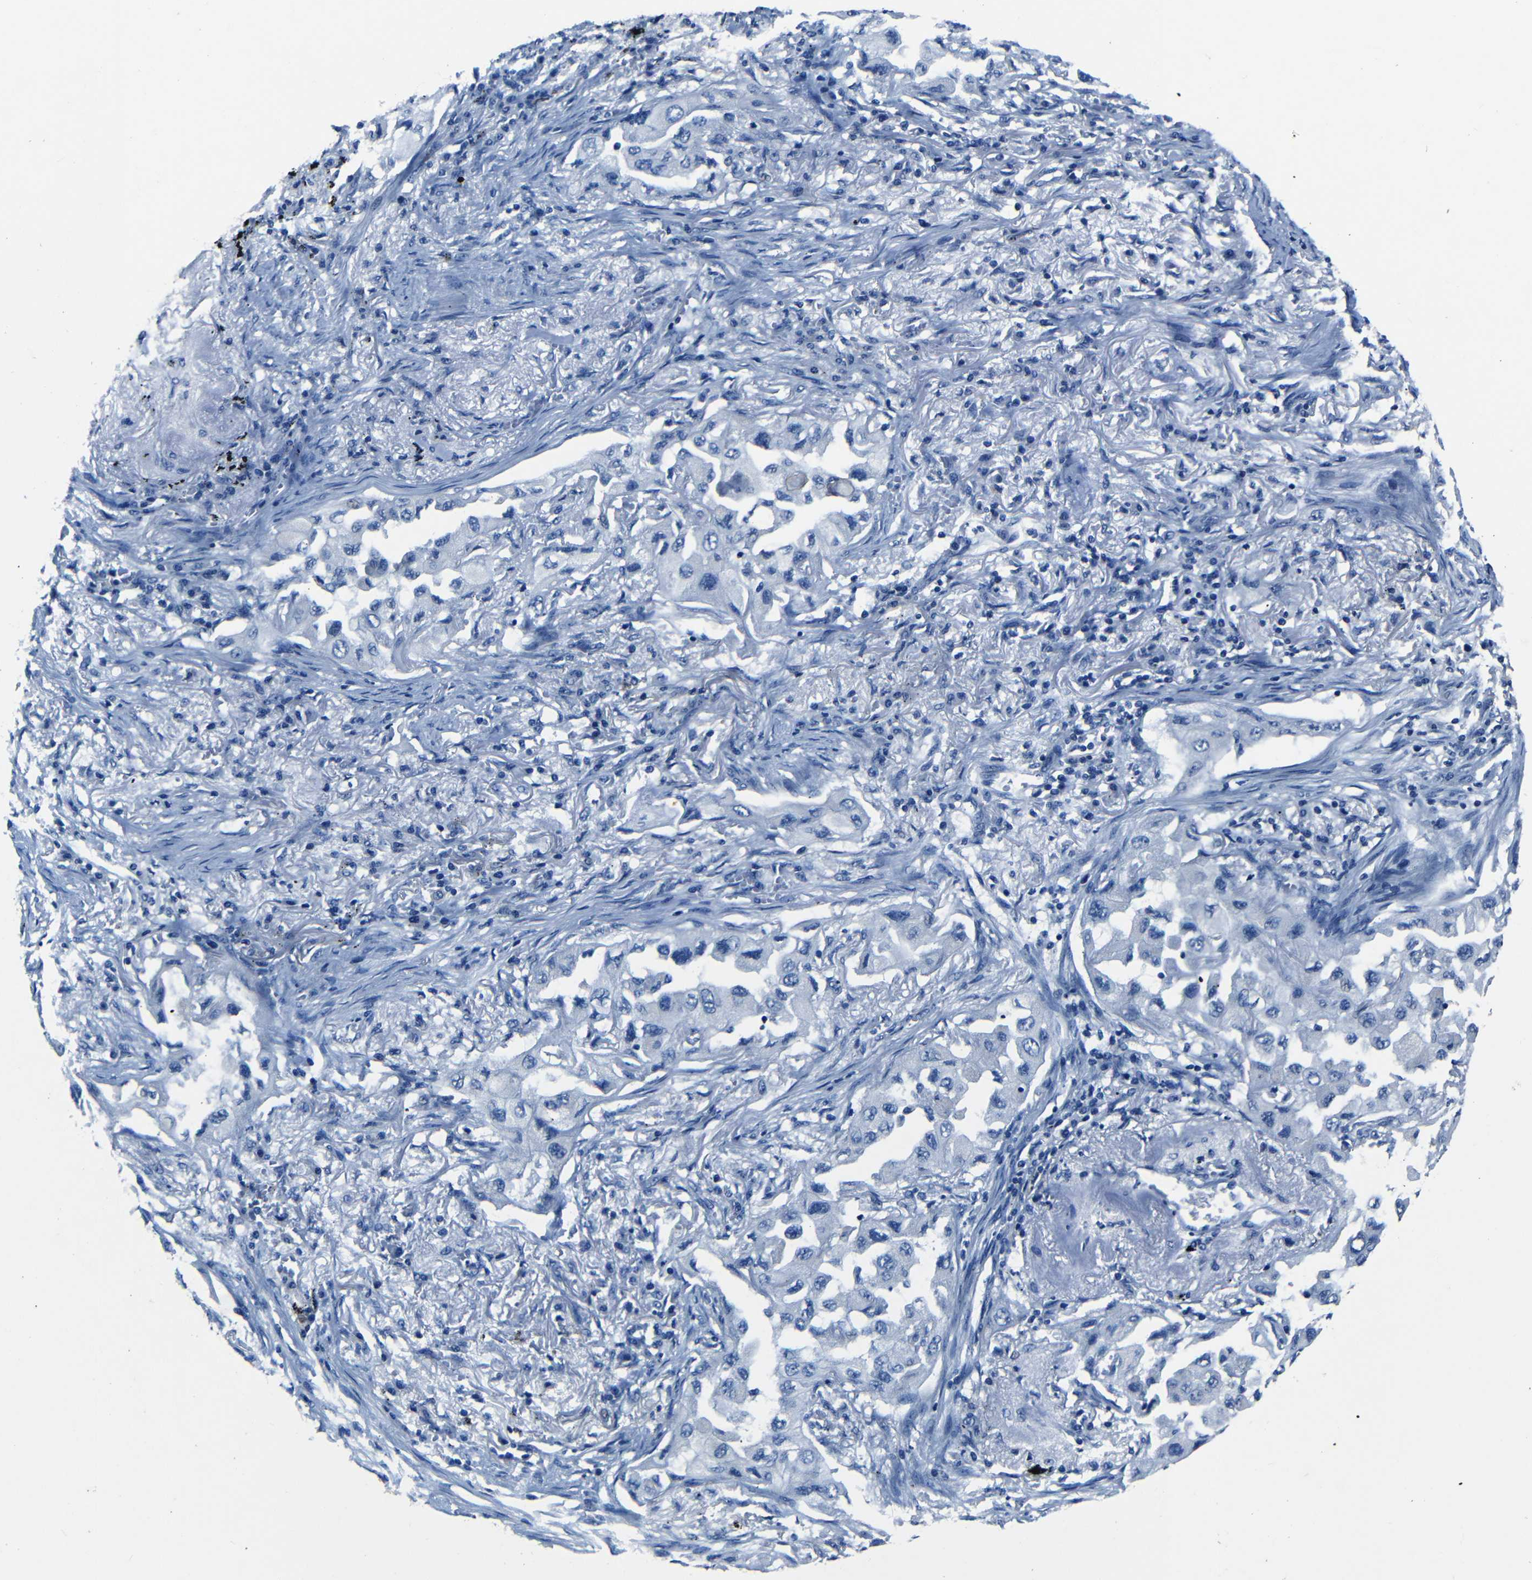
{"staining": {"intensity": "negative", "quantity": "none", "location": "none"}, "tissue": "lung cancer", "cell_type": "Tumor cells", "image_type": "cancer", "snomed": [{"axis": "morphology", "description": "Adenocarcinoma, NOS"}, {"axis": "topography", "description": "Lung"}], "caption": "This photomicrograph is of lung cancer (adenocarcinoma) stained with immunohistochemistry (IHC) to label a protein in brown with the nuclei are counter-stained blue. There is no expression in tumor cells. (Stains: DAB immunohistochemistry with hematoxylin counter stain, Microscopy: brightfield microscopy at high magnification).", "gene": "NCMAP", "patient": {"sex": "female", "age": 65}}